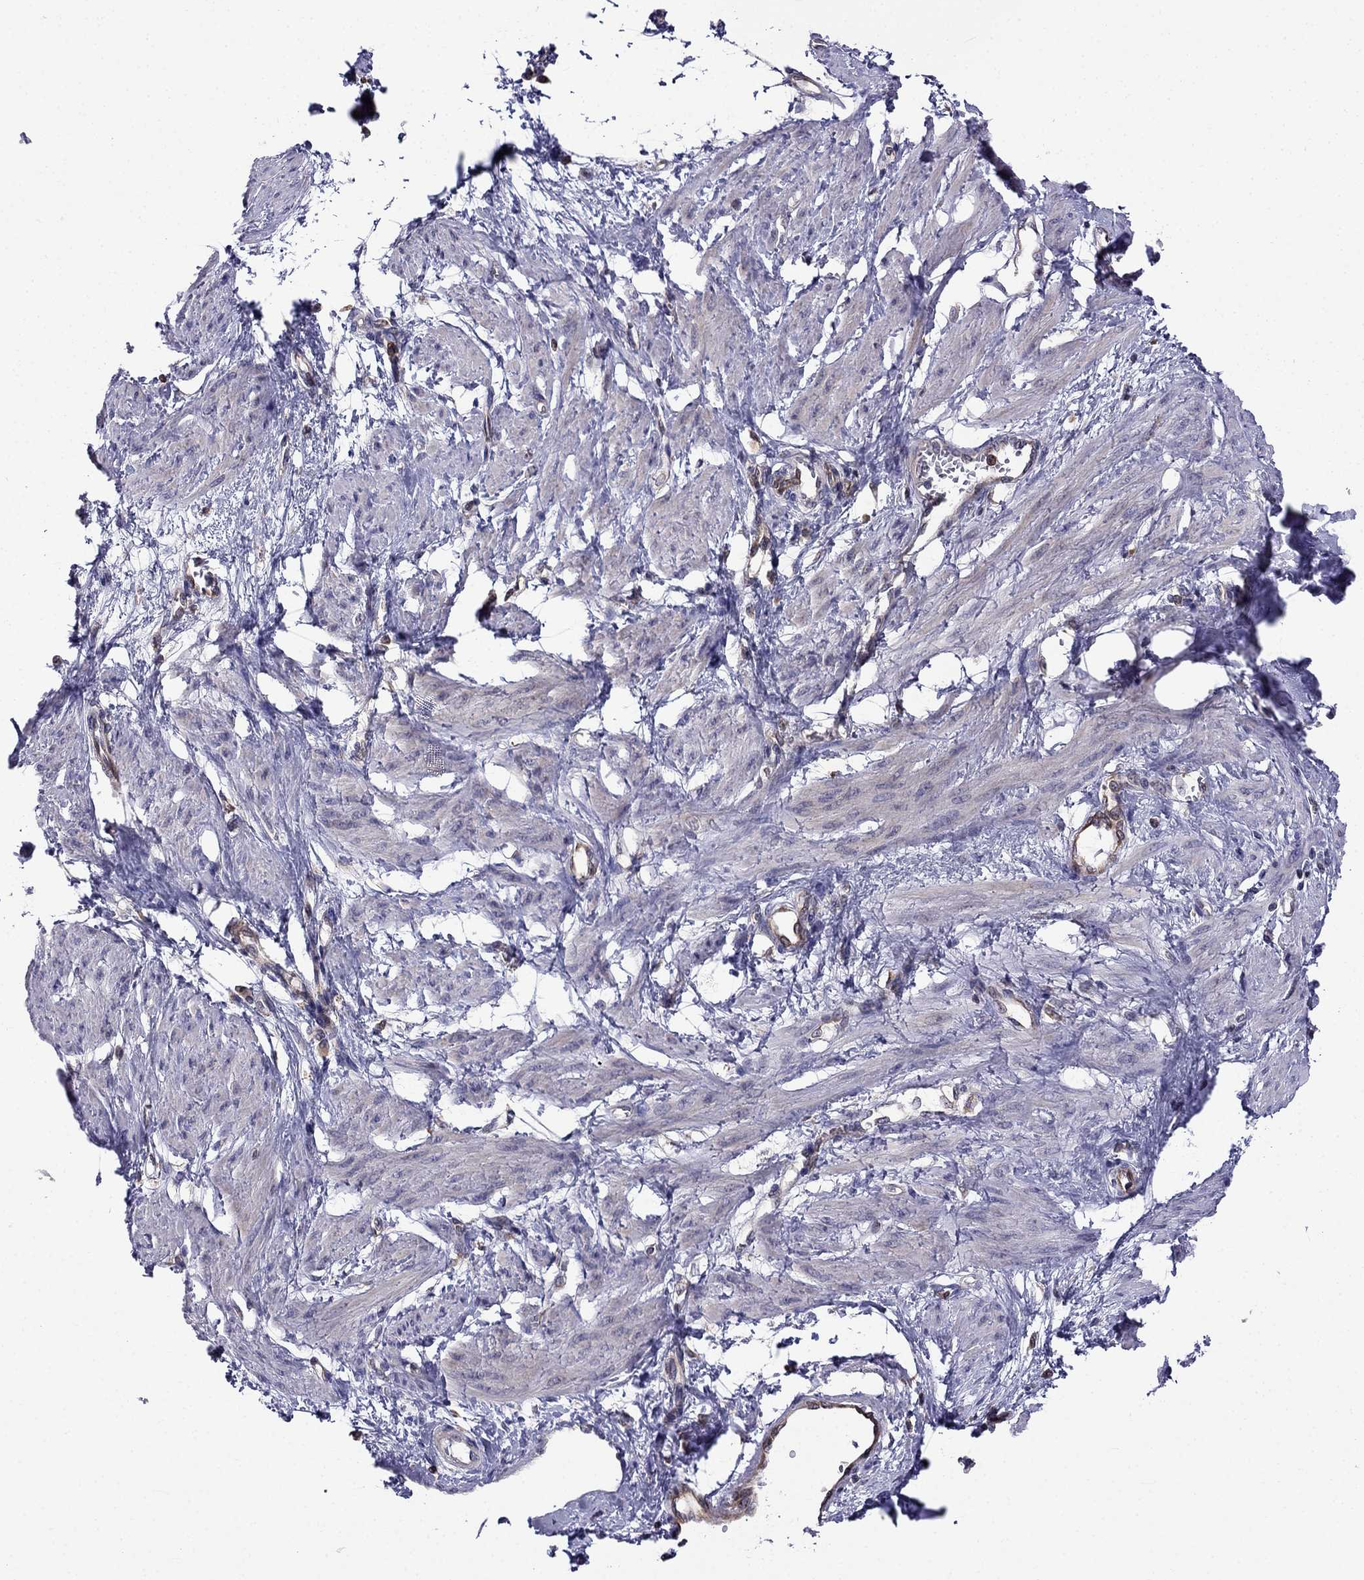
{"staining": {"intensity": "negative", "quantity": "none", "location": "none"}, "tissue": "smooth muscle", "cell_type": "Smooth muscle cells", "image_type": "normal", "snomed": [{"axis": "morphology", "description": "Normal tissue, NOS"}, {"axis": "topography", "description": "Smooth muscle"}, {"axis": "topography", "description": "Uterus"}], "caption": "A high-resolution photomicrograph shows immunohistochemistry (IHC) staining of benign smooth muscle, which displays no significant positivity in smooth muscle cells. (Stains: DAB (3,3'-diaminobenzidine) IHC with hematoxylin counter stain, Microscopy: brightfield microscopy at high magnification).", "gene": "GNAL", "patient": {"sex": "female", "age": 39}}